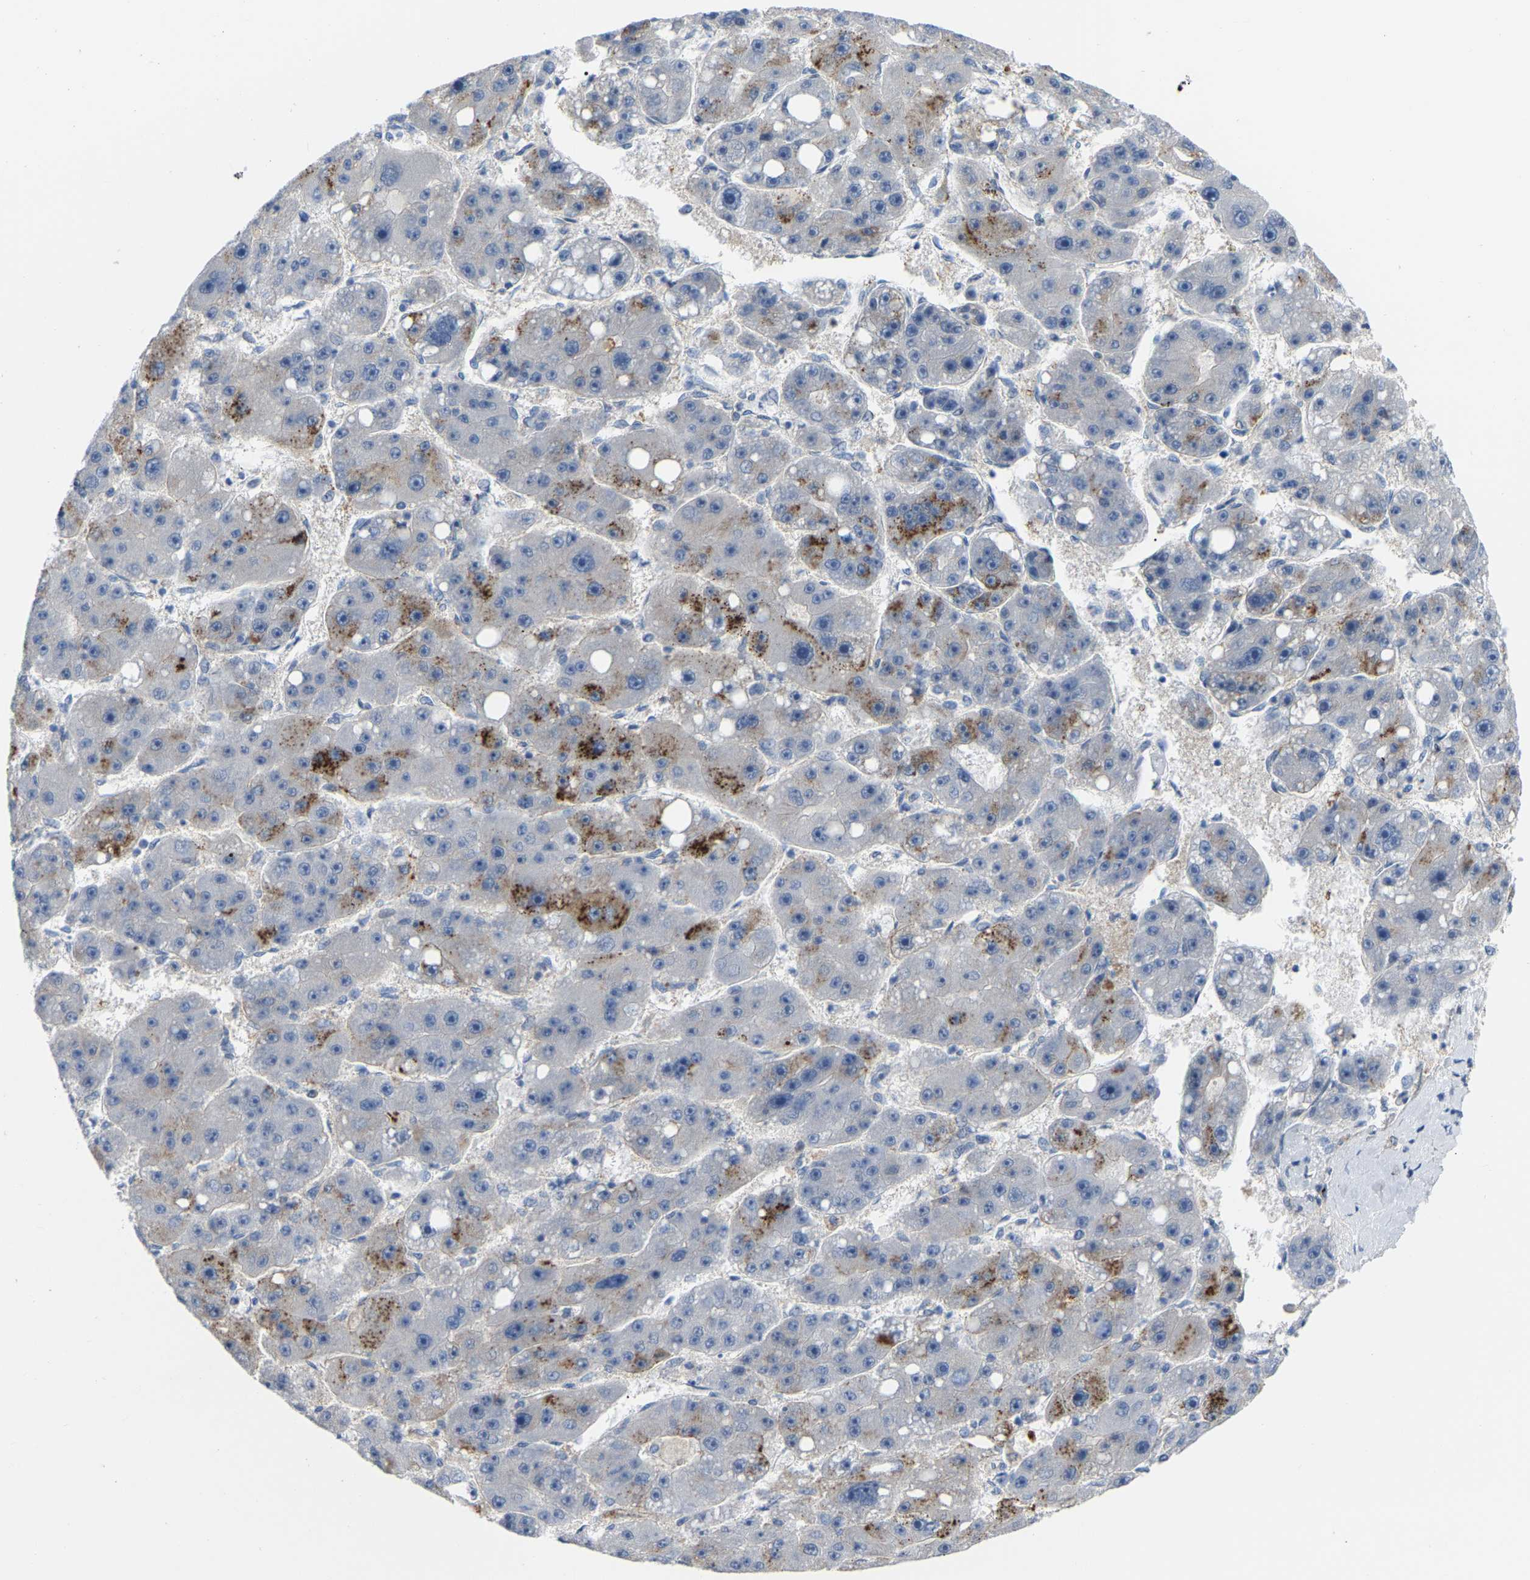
{"staining": {"intensity": "moderate", "quantity": "<25%", "location": "cytoplasmic/membranous"}, "tissue": "liver cancer", "cell_type": "Tumor cells", "image_type": "cancer", "snomed": [{"axis": "morphology", "description": "Carcinoma, Hepatocellular, NOS"}, {"axis": "topography", "description": "Liver"}], "caption": "Human liver cancer stained for a protein (brown) exhibits moderate cytoplasmic/membranous positive positivity in approximately <25% of tumor cells.", "gene": "ABTB2", "patient": {"sex": "female", "age": 61}}